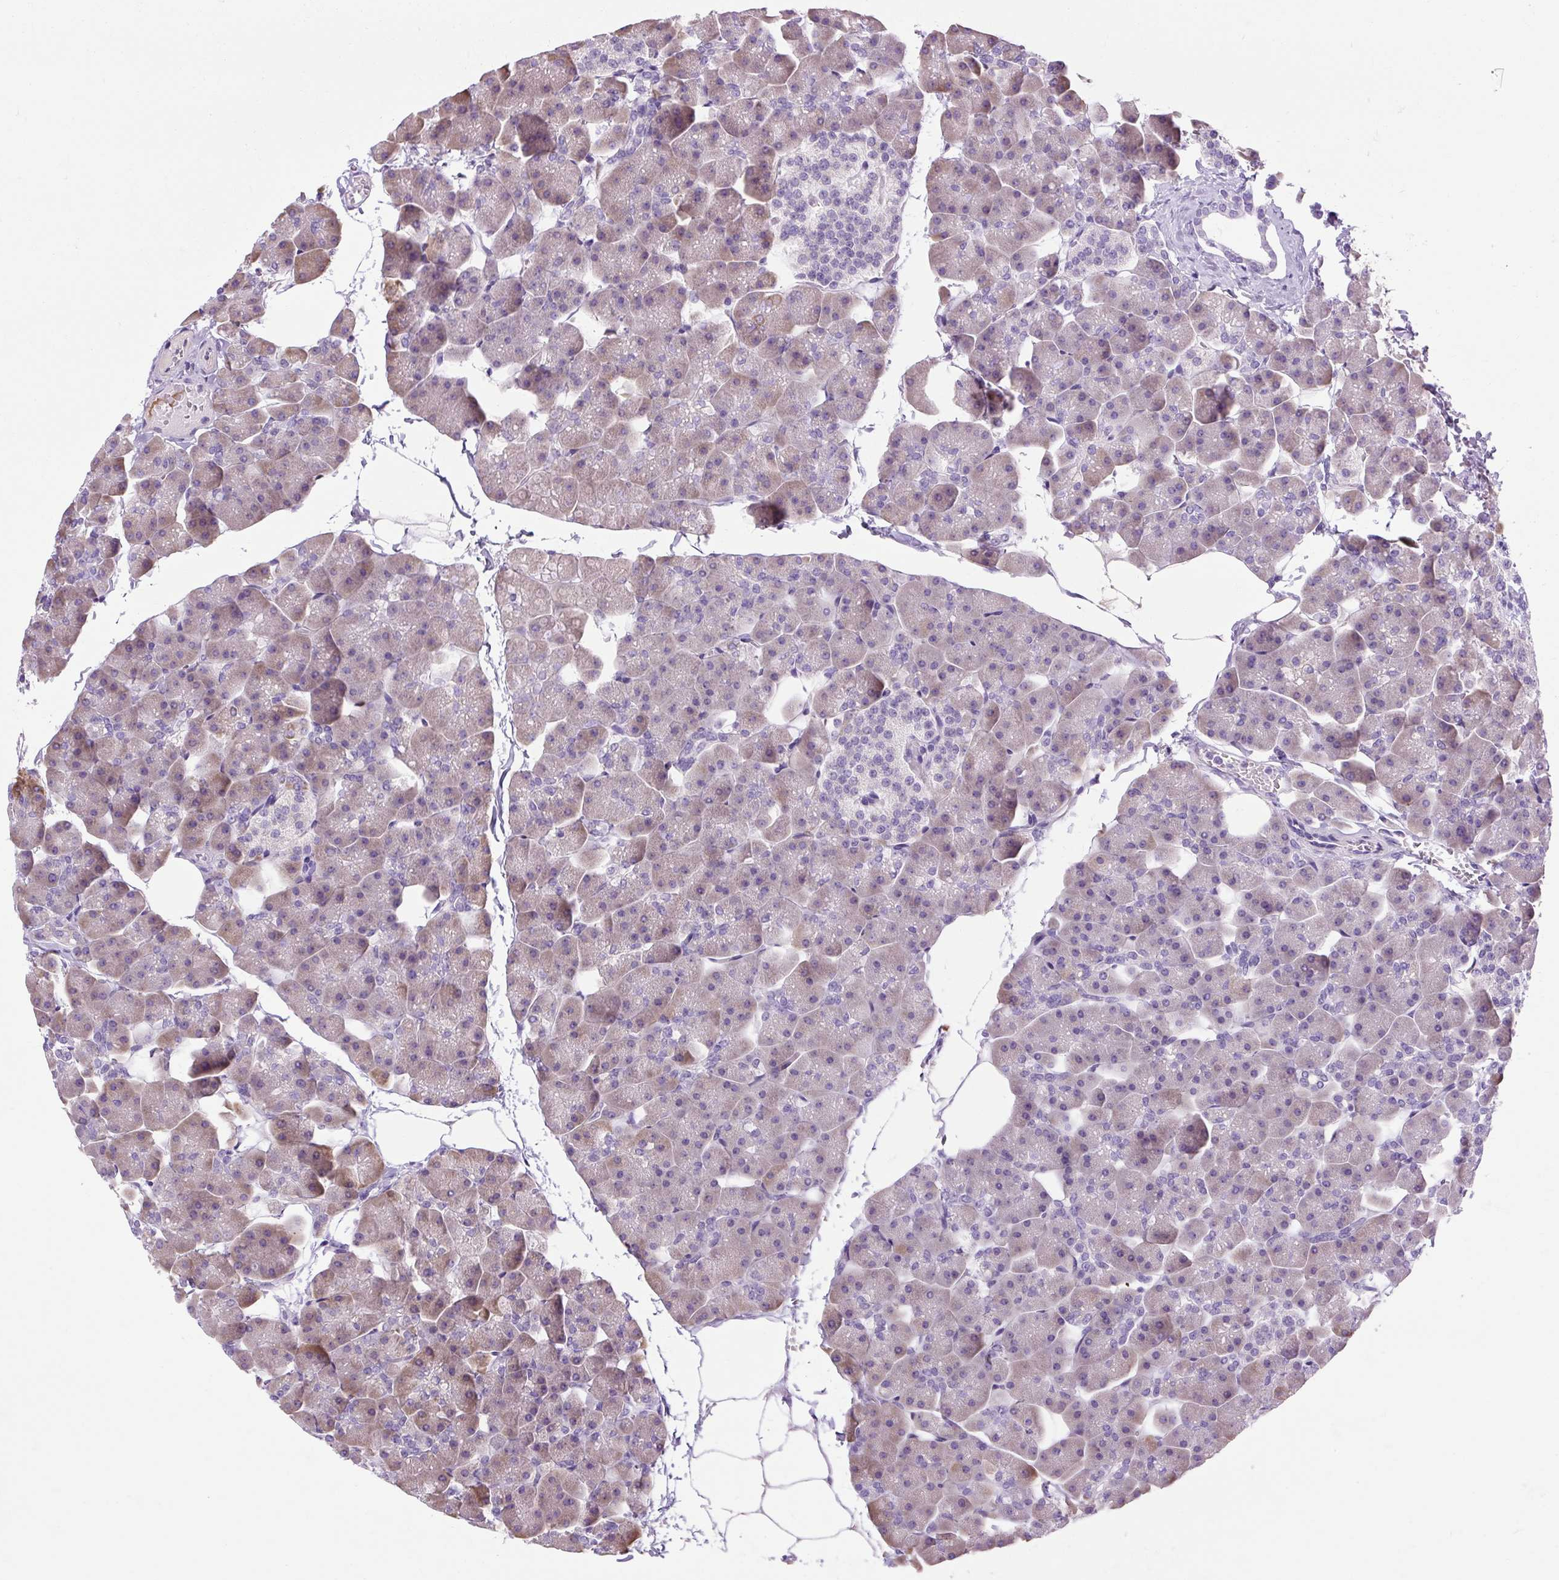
{"staining": {"intensity": "weak", "quantity": "25%-75%", "location": "cytoplasmic/membranous"}, "tissue": "pancreas", "cell_type": "Exocrine glandular cells", "image_type": "normal", "snomed": [{"axis": "morphology", "description": "Normal tissue, NOS"}, {"axis": "topography", "description": "Pancreas"}], "caption": "Exocrine glandular cells demonstrate weak cytoplasmic/membranous staining in about 25%-75% of cells in benign pancreas.", "gene": "ARRDC2", "patient": {"sex": "male", "age": 35}}